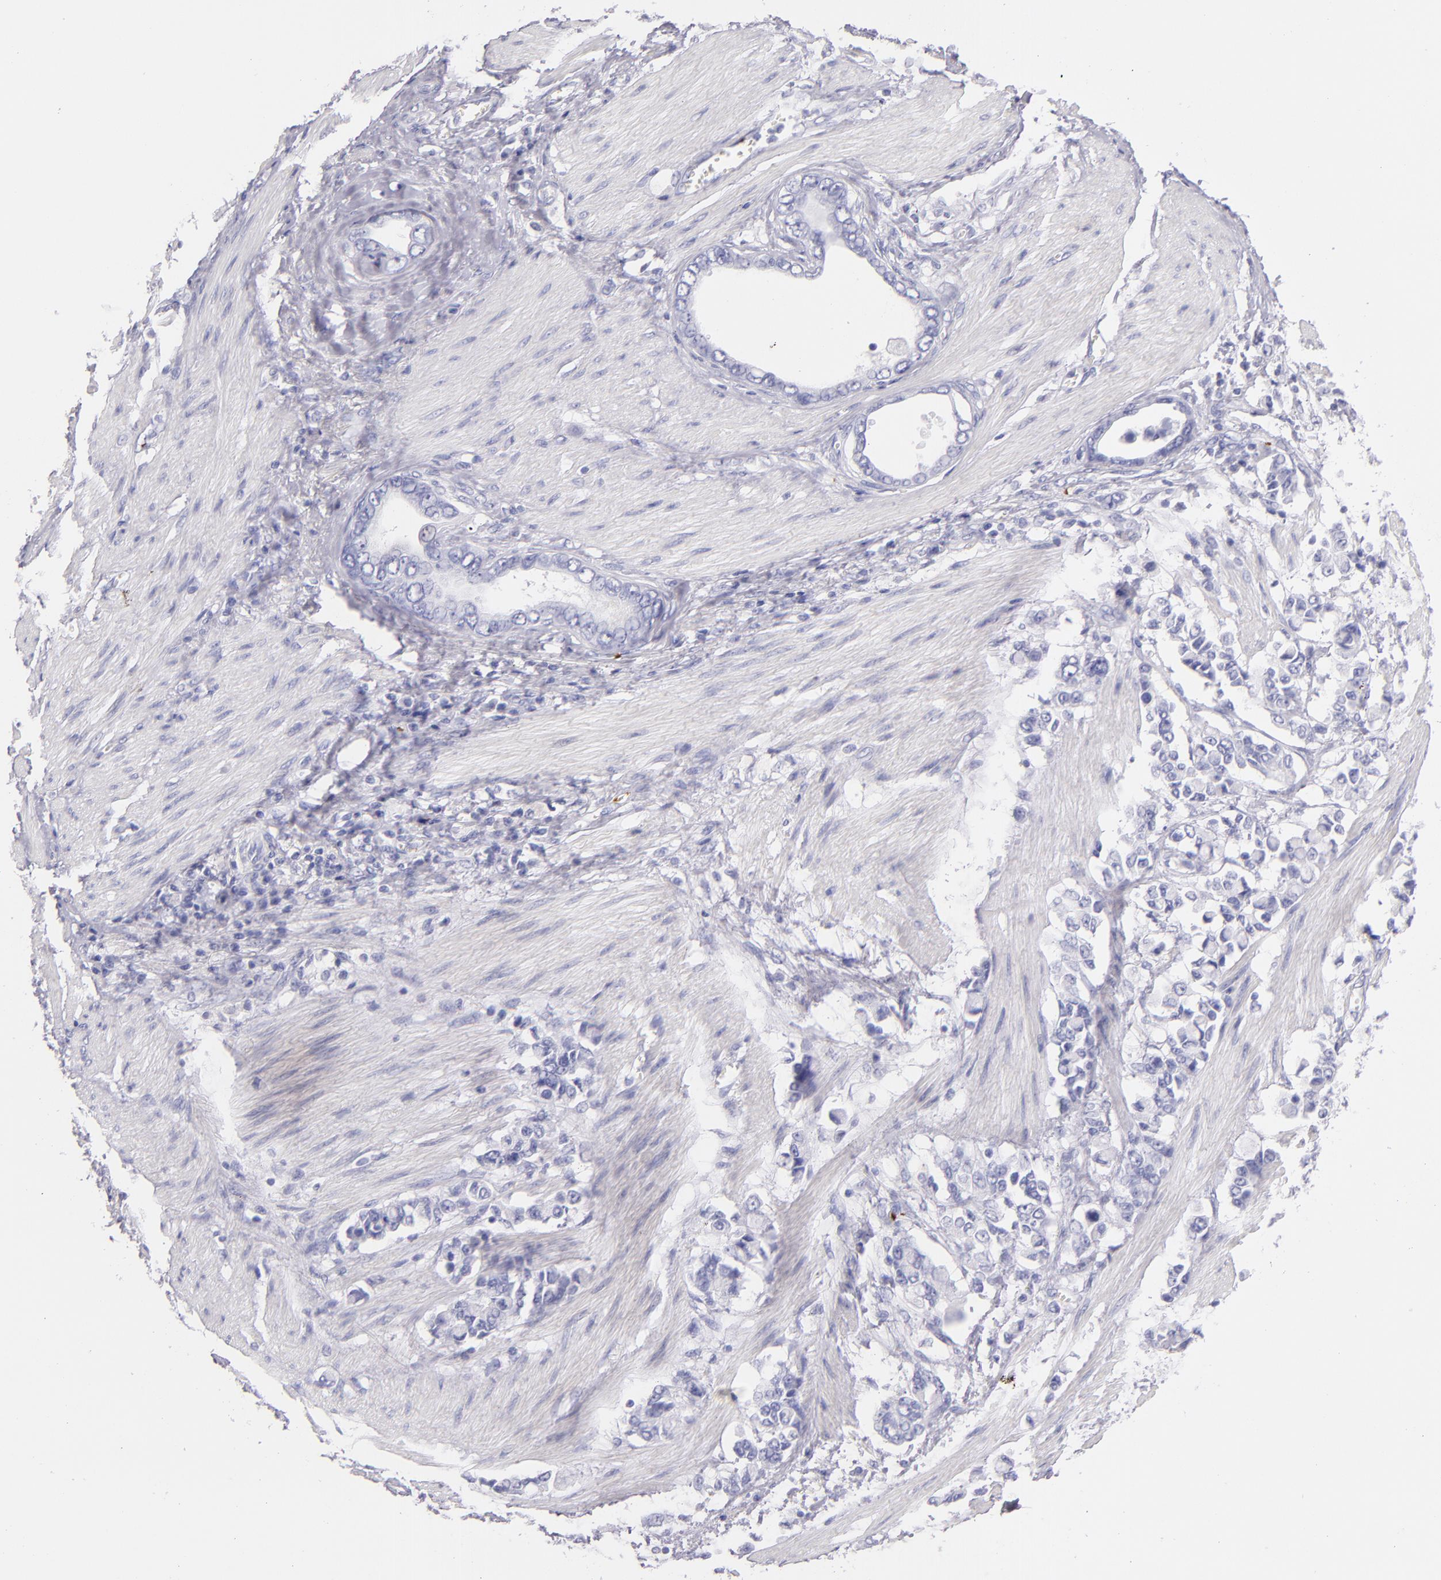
{"staining": {"intensity": "negative", "quantity": "none", "location": "none"}, "tissue": "stomach cancer", "cell_type": "Tumor cells", "image_type": "cancer", "snomed": [{"axis": "morphology", "description": "Adenocarcinoma, NOS"}, {"axis": "topography", "description": "Stomach"}], "caption": "A micrograph of stomach adenocarcinoma stained for a protein exhibits no brown staining in tumor cells. The staining is performed using DAB brown chromogen with nuclei counter-stained in using hematoxylin.", "gene": "GP1BA", "patient": {"sex": "male", "age": 78}}